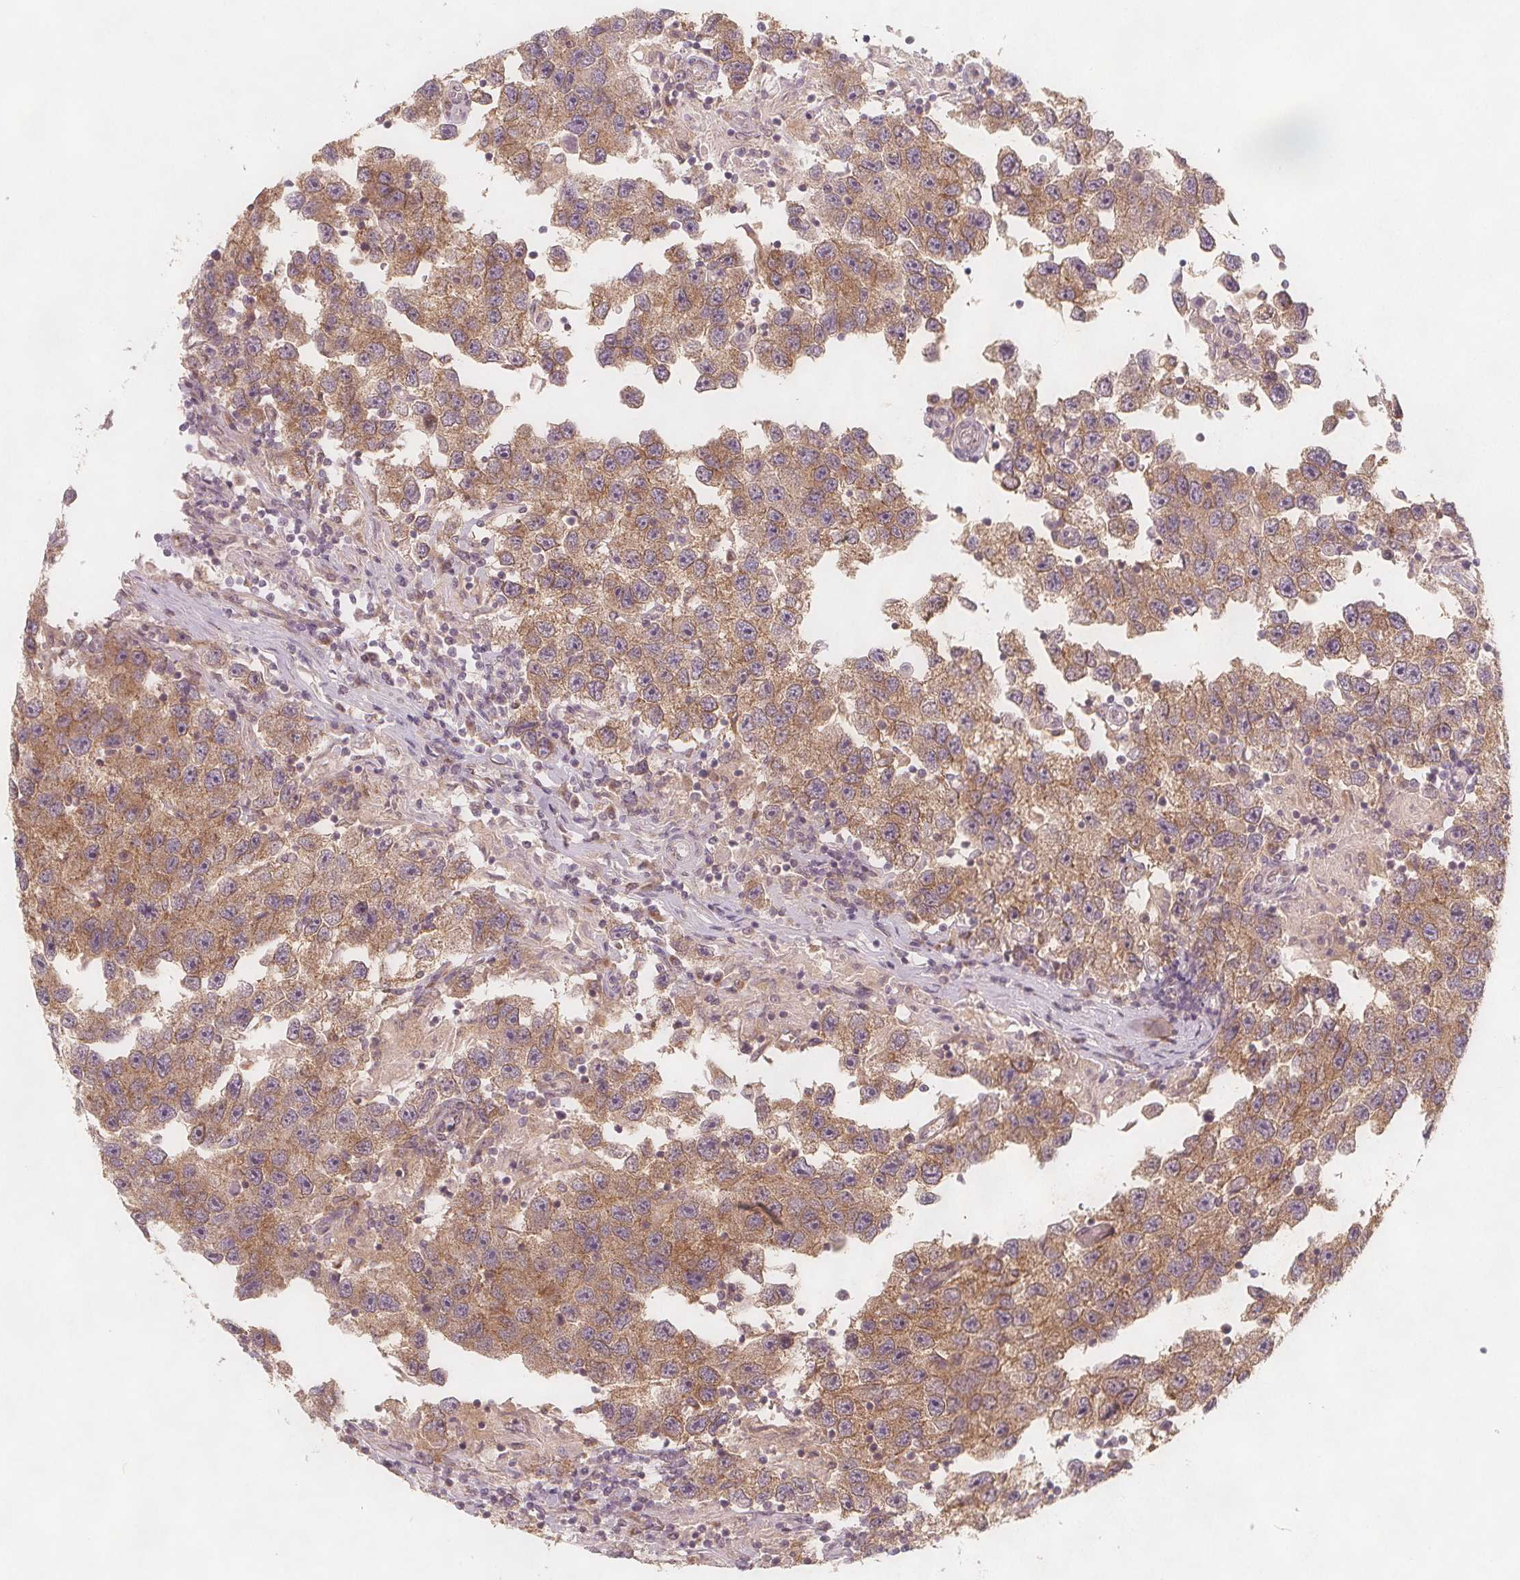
{"staining": {"intensity": "moderate", "quantity": ">75%", "location": "cytoplasmic/membranous"}, "tissue": "testis cancer", "cell_type": "Tumor cells", "image_type": "cancer", "snomed": [{"axis": "morphology", "description": "Seminoma, NOS"}, {"axis": "topography", "description": "Testis"}], "caption": "Immunohistochemistry (IHC) micrograph of seminoma (testis) stained for a protein (brown), which exhibits medium levels of moderate cytoplasmic/membranous expression in approximately >75% of tumor cells.", "gene": "NCSTN", "patient": {"sex": "male", "age": 26}}